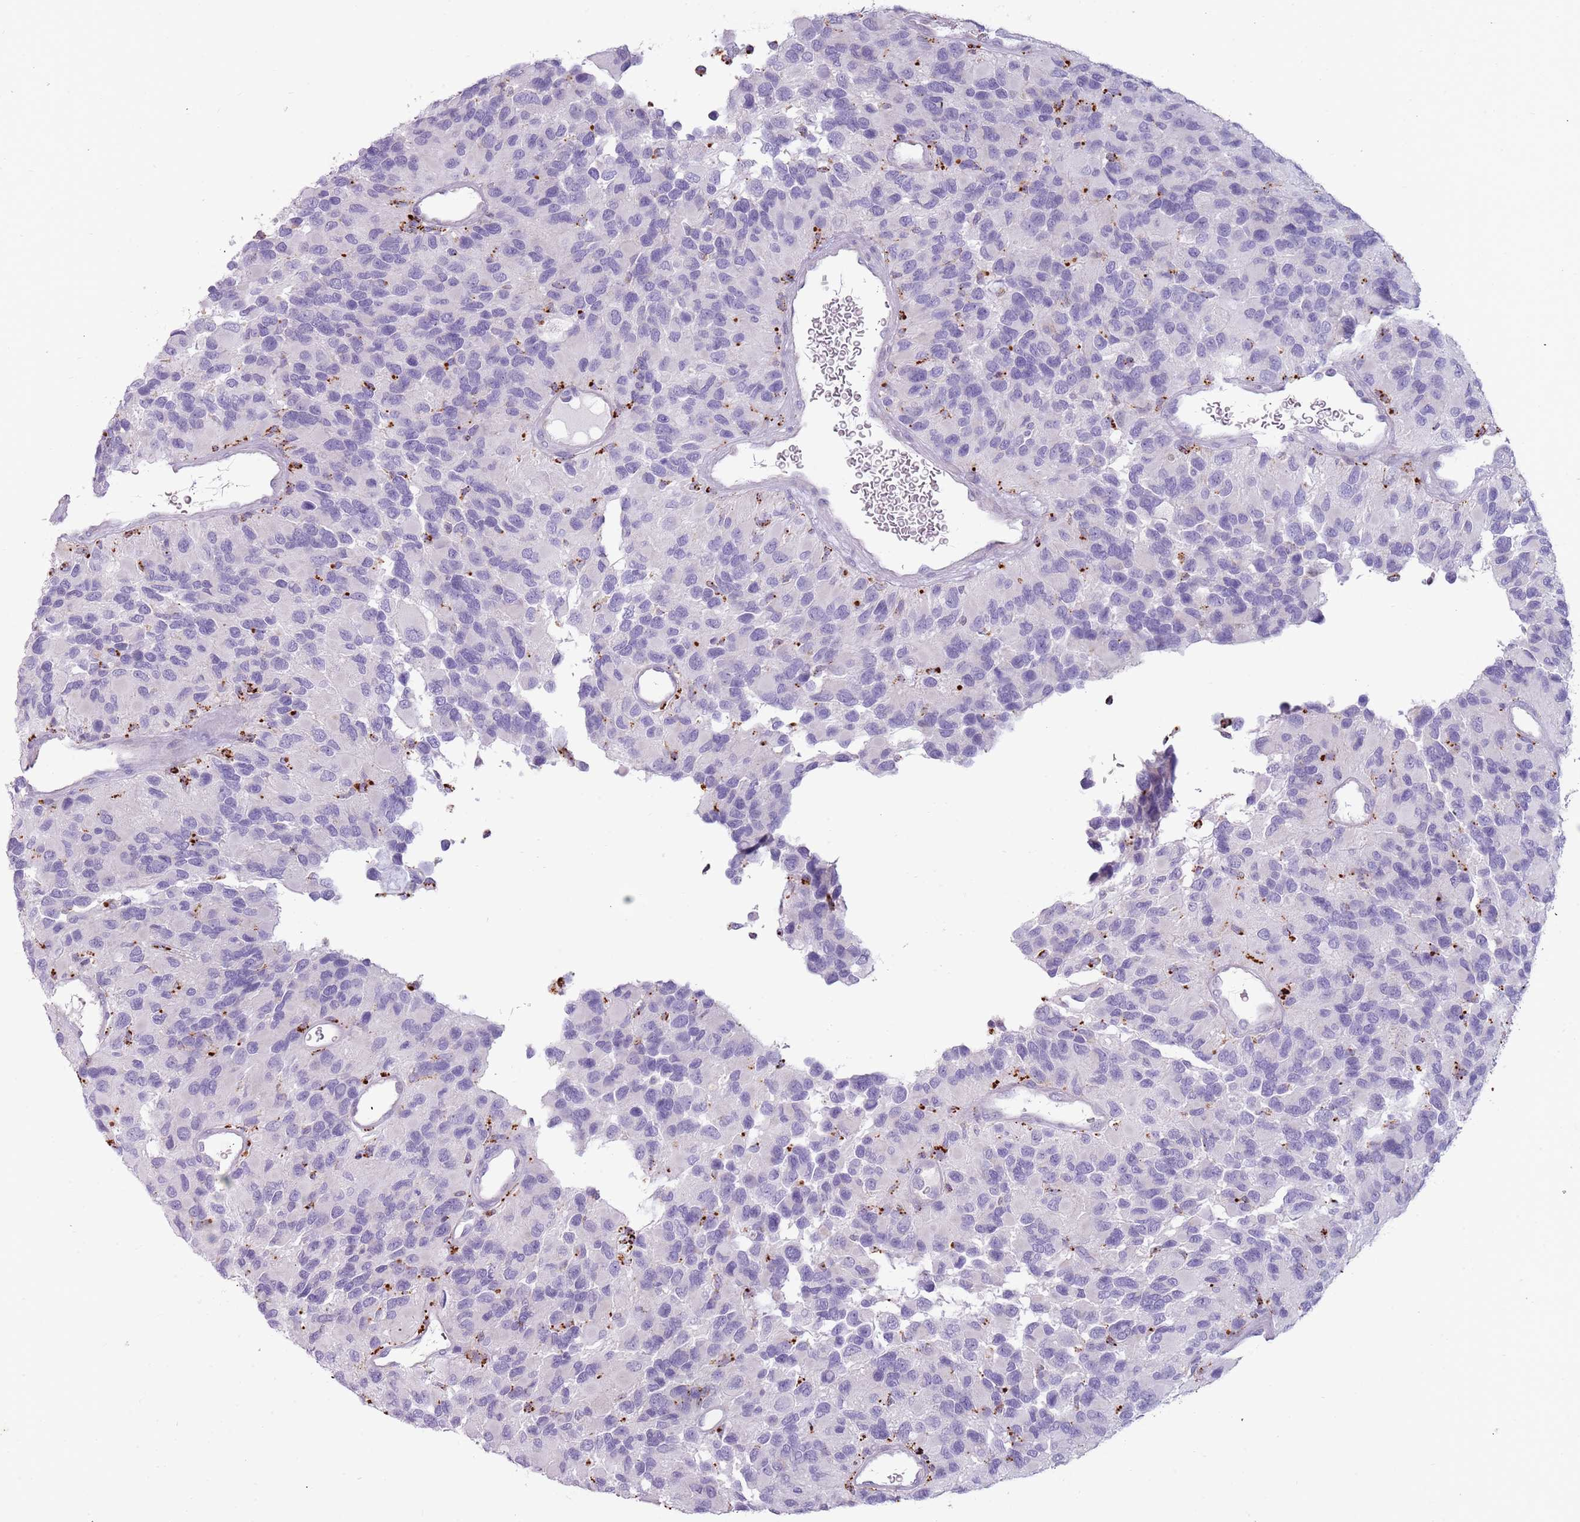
{"staining": {"intensity": "negative", "quantity": "none", "location": "none"}, "tissue": "glioma", "cell_type": "Tumor cells", "image_type": "cancer", "snomed": [{"axis": "morphology", "description": "Glioma, malignant, High grade"}, {"axis": "topography", "description": "Brain"}], "caption": "Immunohistochemical staining of high-grade glioma (malignant) exhibits no significant positivity in tumor cells.", "gene": "NWD2", "patient": {"sex": "male", "age": 77}}